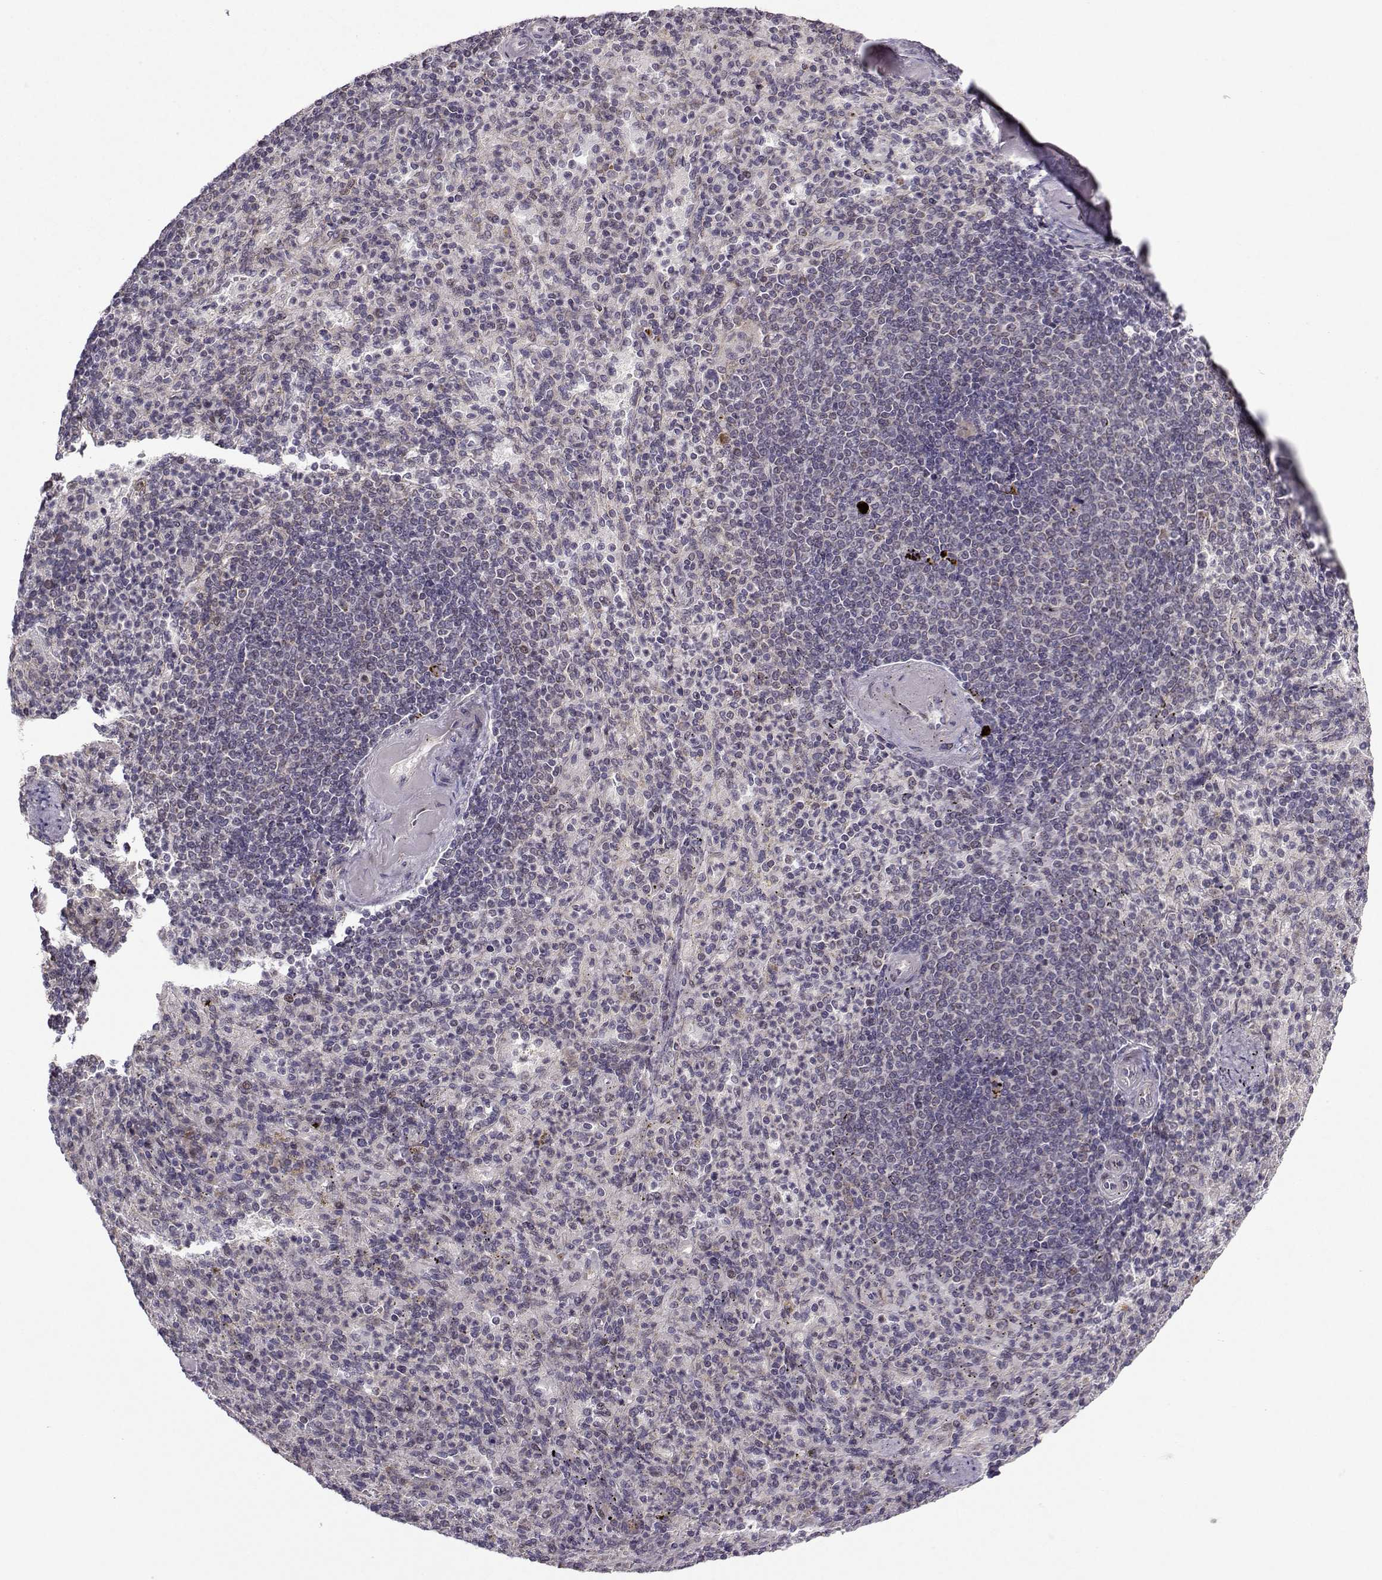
{"staining": {"intensity": "negative", "quantity": "none", "location": "none"}, "tissue": "spleen", "cell_type": "Cells in red pulp", "image_type": "normal", "snomed": [{"axis": "morphology", "description": "Normal tissue, NOS"}, {"axis": "topography", "description": "Spleen"}], "caption": "Human spleen stained for a protein using IHC displays no staining in cells in red pulp.", "gene": "NECAB3", "patient": {"sex": "female", "age": 74}}